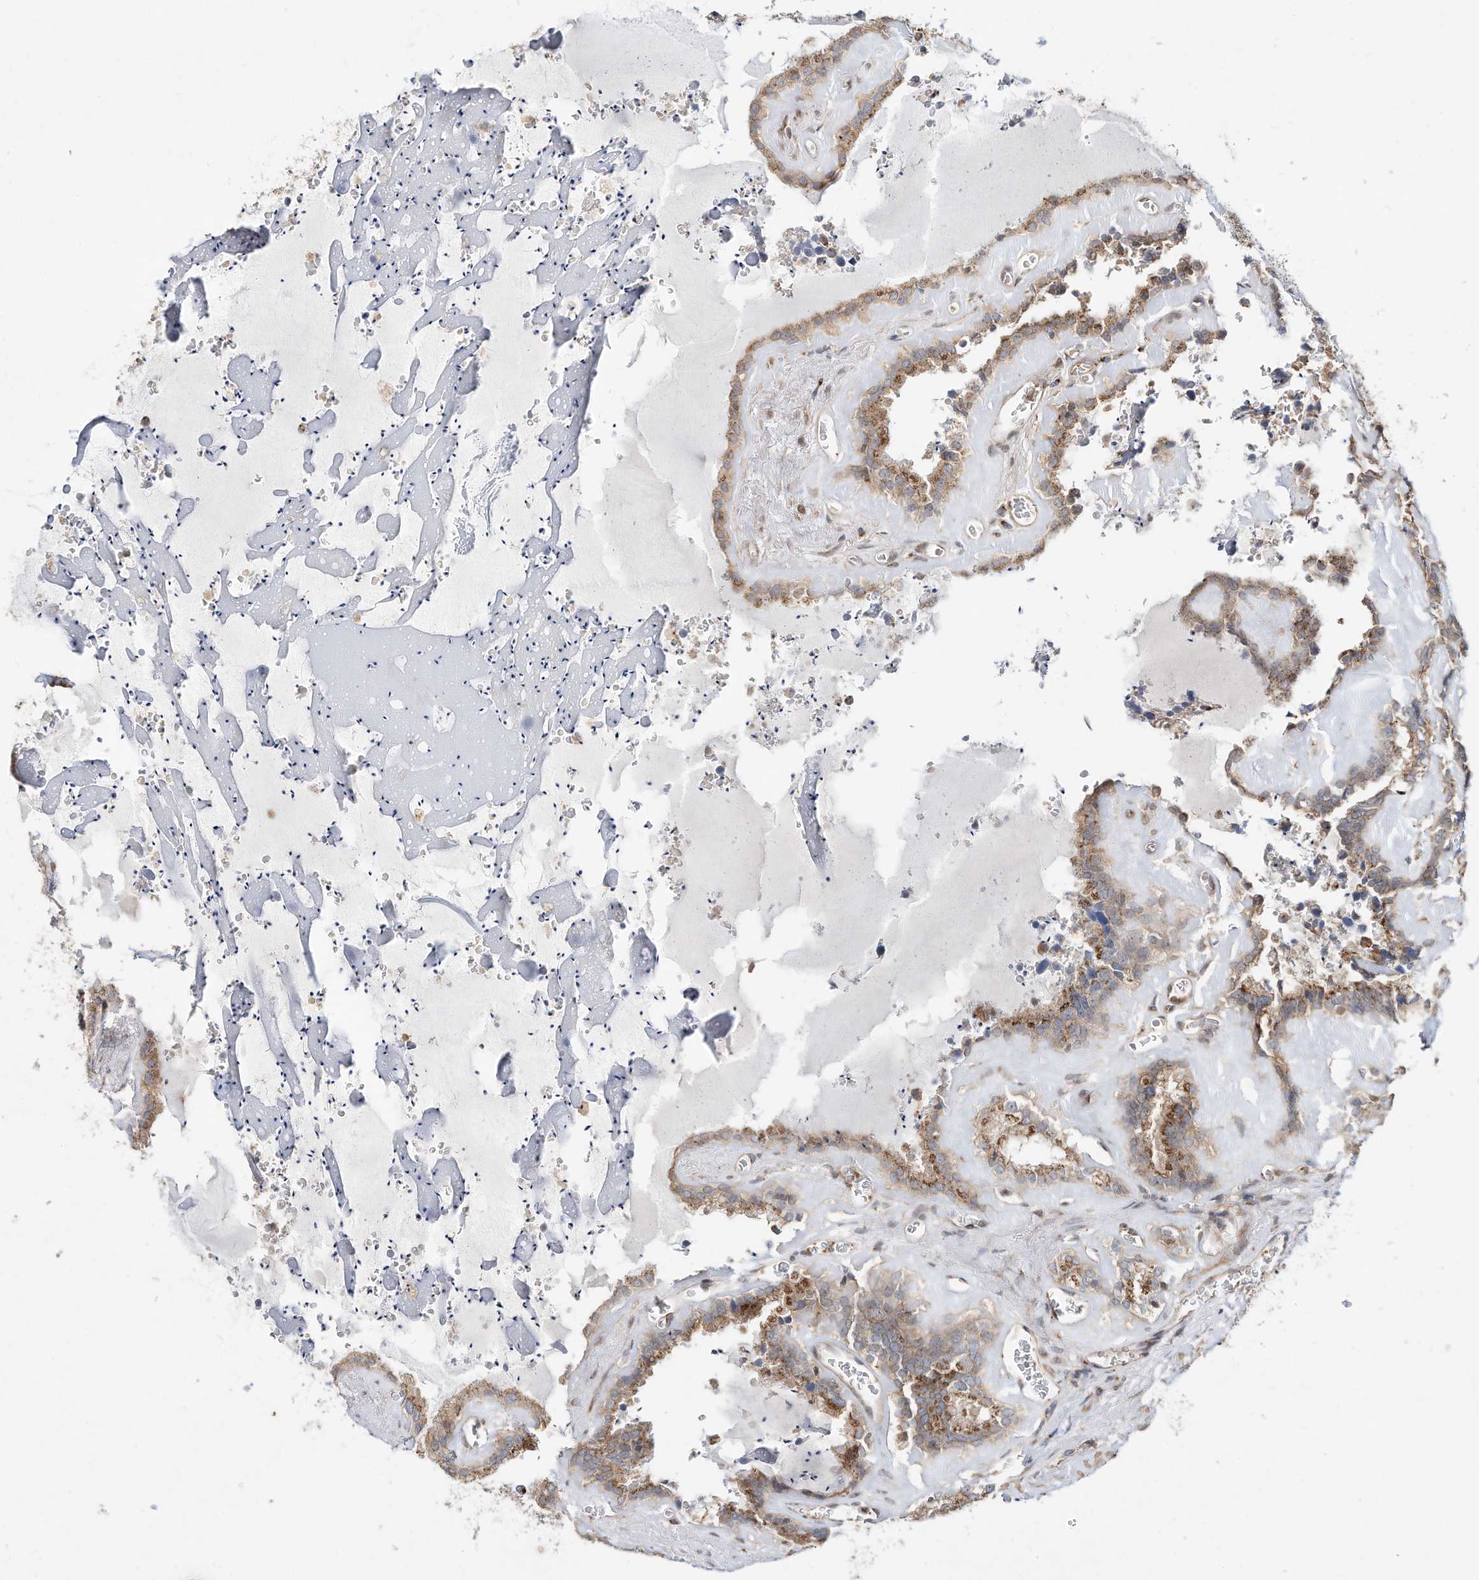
{"staining": {"intensity": "moderate", "quantity": ">75%", "location": "cytoplasmic/membranous"}, "tissue": "seminal vesicle", "cell_type": "Glandular cells", "image_type": "normal", "snomed": [{"axis": "morphology", "description": "Normal tissue, NOS"}, {"axis": "topography", "description": "Prostate"}, {"axis": "topography", "description": "Seminal veicle"}], "caption": "Protein expression analysis of normal seminal vesicle exhibits moderate cytoplasmic/membranous expression in about >75% of glandular cells. The staining is performed using DAB brown chromogen to label protein expression. The nuclei are counter-stained blue using hematoxylin.", "gene": "CUX1", "patient": {"sex": "male", "age": 59}}